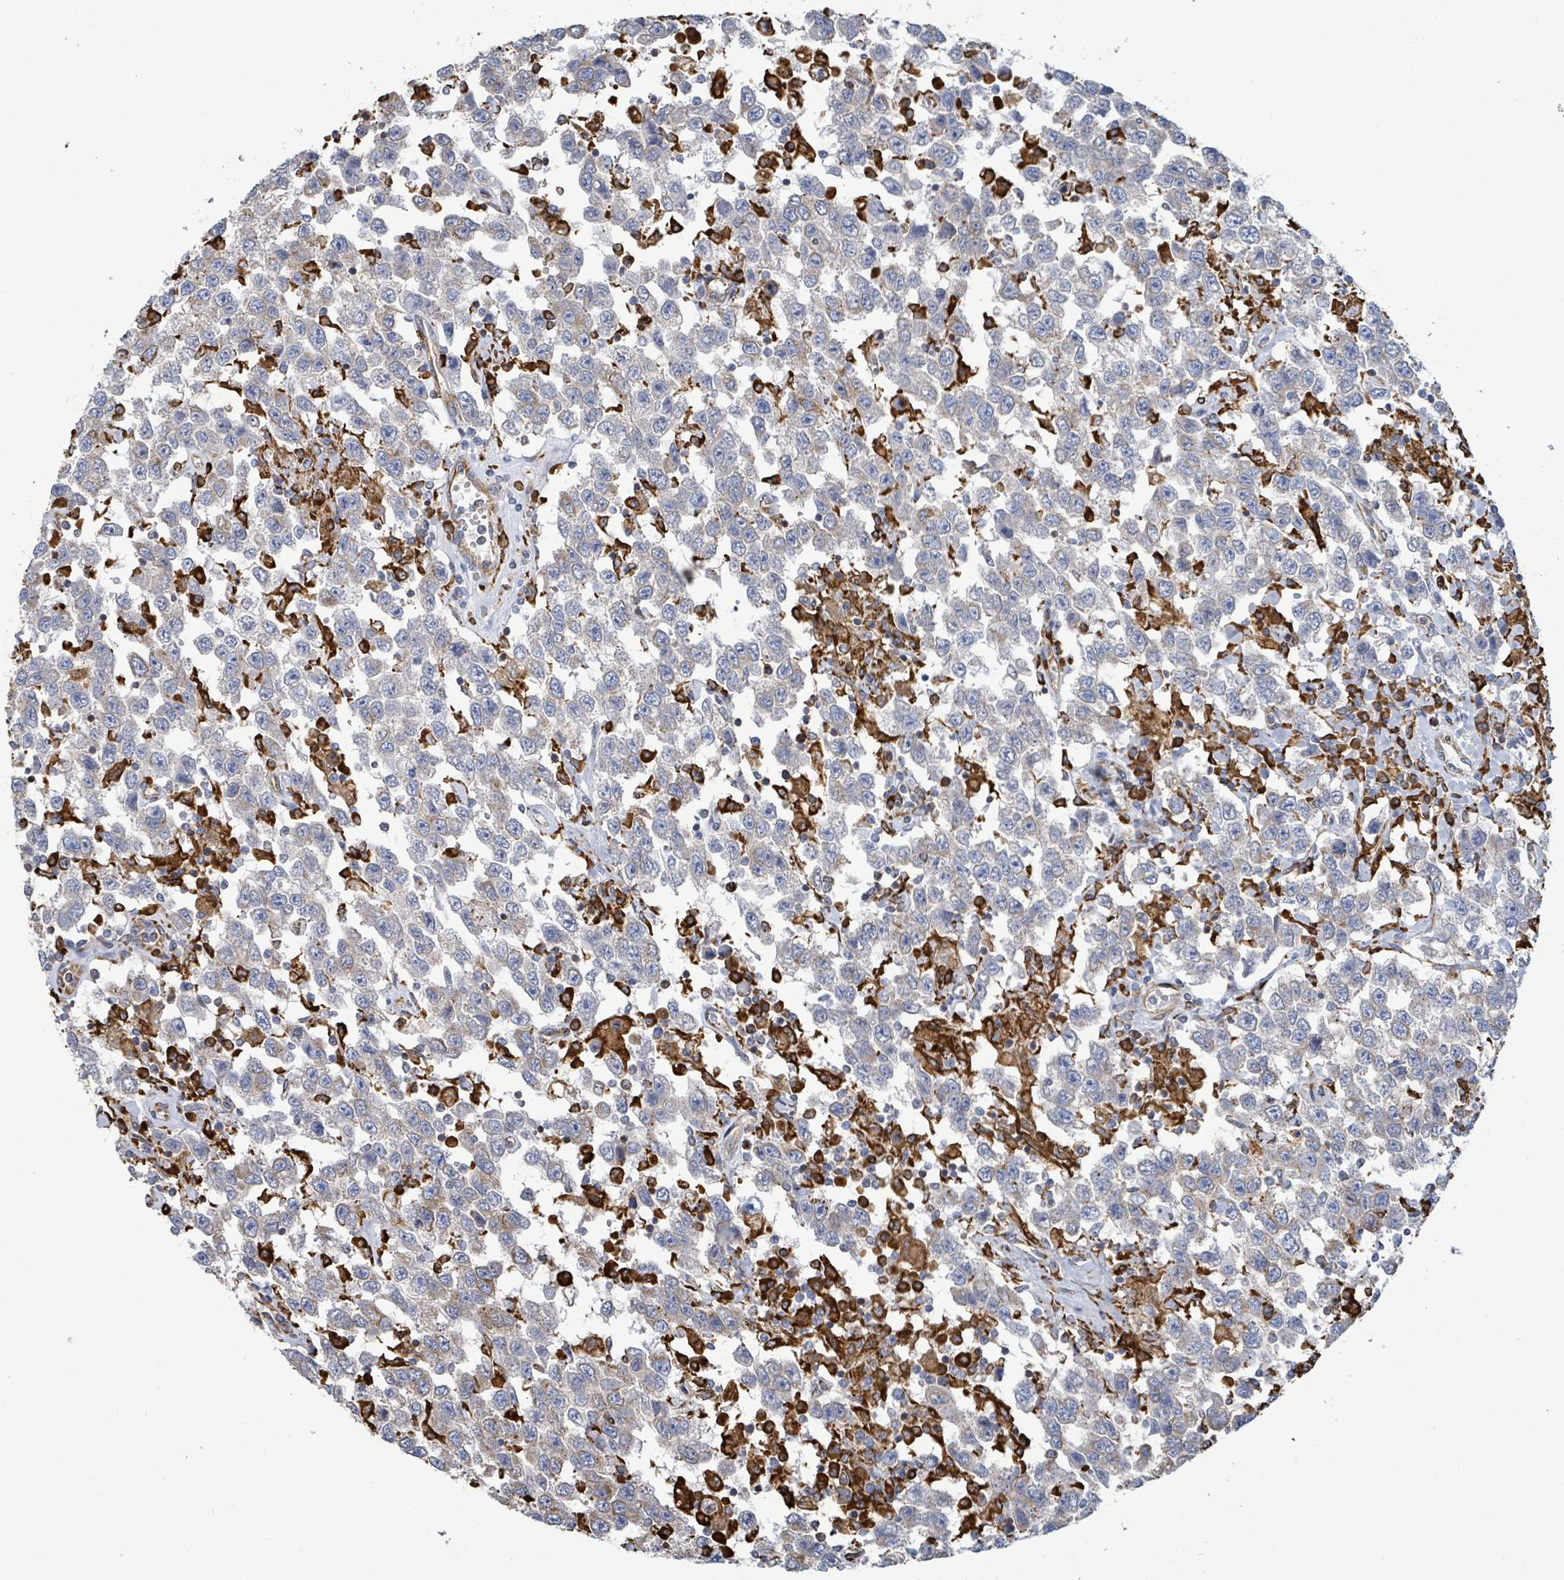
{"staining": {"intensity": "weak", "quantity": "25%-75%", "location": "cytoplasmic/membranous"}, "tissue": "testis cancer", "cell_type": "Tumor cells", "image_type": "cancer", "snomed": [{"axis": "morphology", "description": "Seminoma, NOS"}, {"axis": "topography", "description": "Testis"}], "caption": "High-power microscopy captured an immunohistochemistry histopathology image of testis cancer, revealing weak cytoplasmic/membranous positivity in approximately 25%-75% of tumor cells.", "gene": "RFPL4A", "patient": {"sex": "male", "age": 41}}